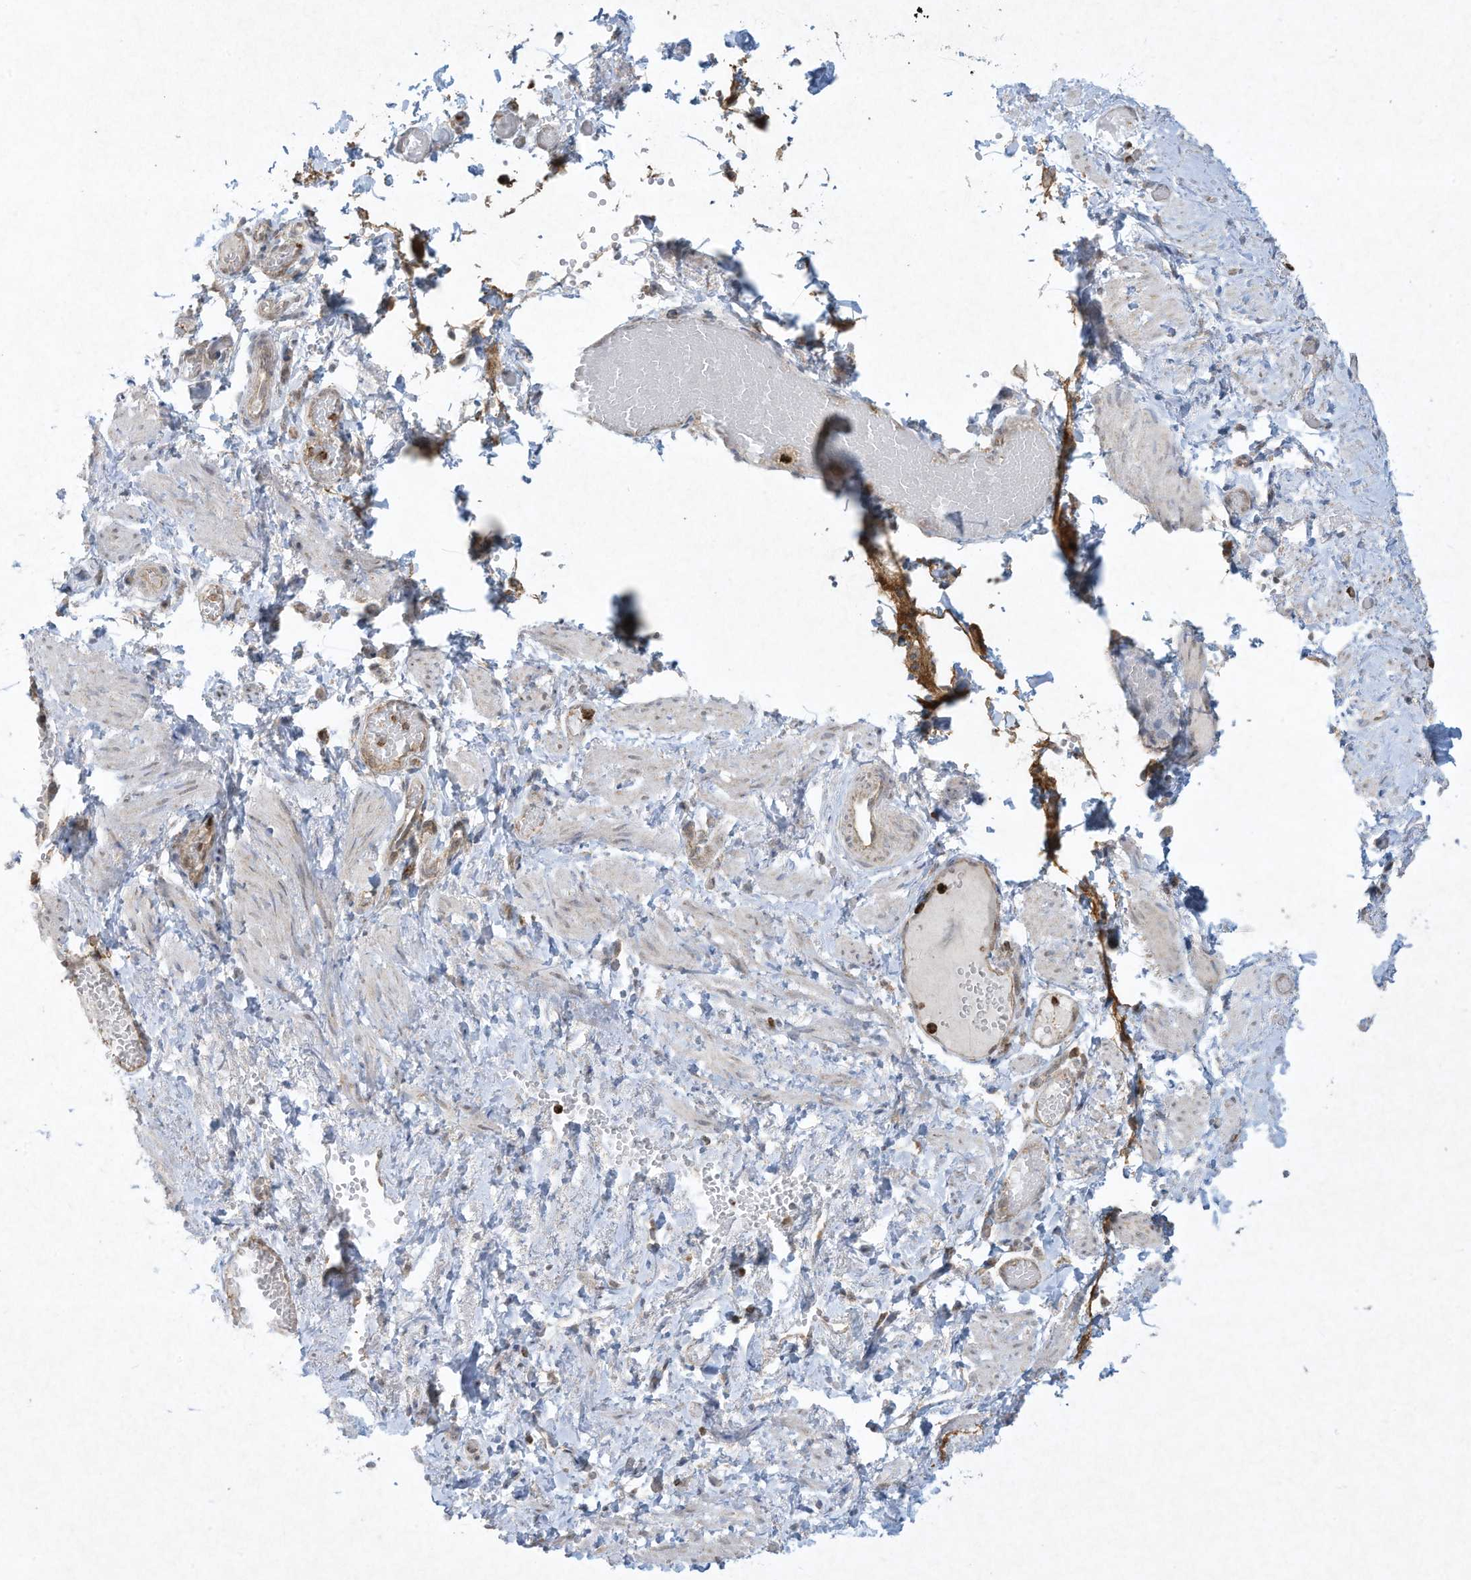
{"staining": {"intensity": "weak", "quantity": ">75%", "location": "cytoplasmic/membranous"}, "tissue": "adipose tissue", "cell_type": "Adipocytes", "image_type": "normal", "snomed": [{"axis": "morphology", "description": "Normal tissue, NOS"}, {"axis": "topography", "description": "Smooth muscle"}, {"axis": "topography", "description": "Peripheral nerve tissue"}], "caption": "This image shows IHC staining of normal human adipose tissue, with low weak cytoplasmic/membranous staining in about >75% of adipocytes.", "gene": "CHRNA4", "patient": {"sex": "female", "age": 39}}